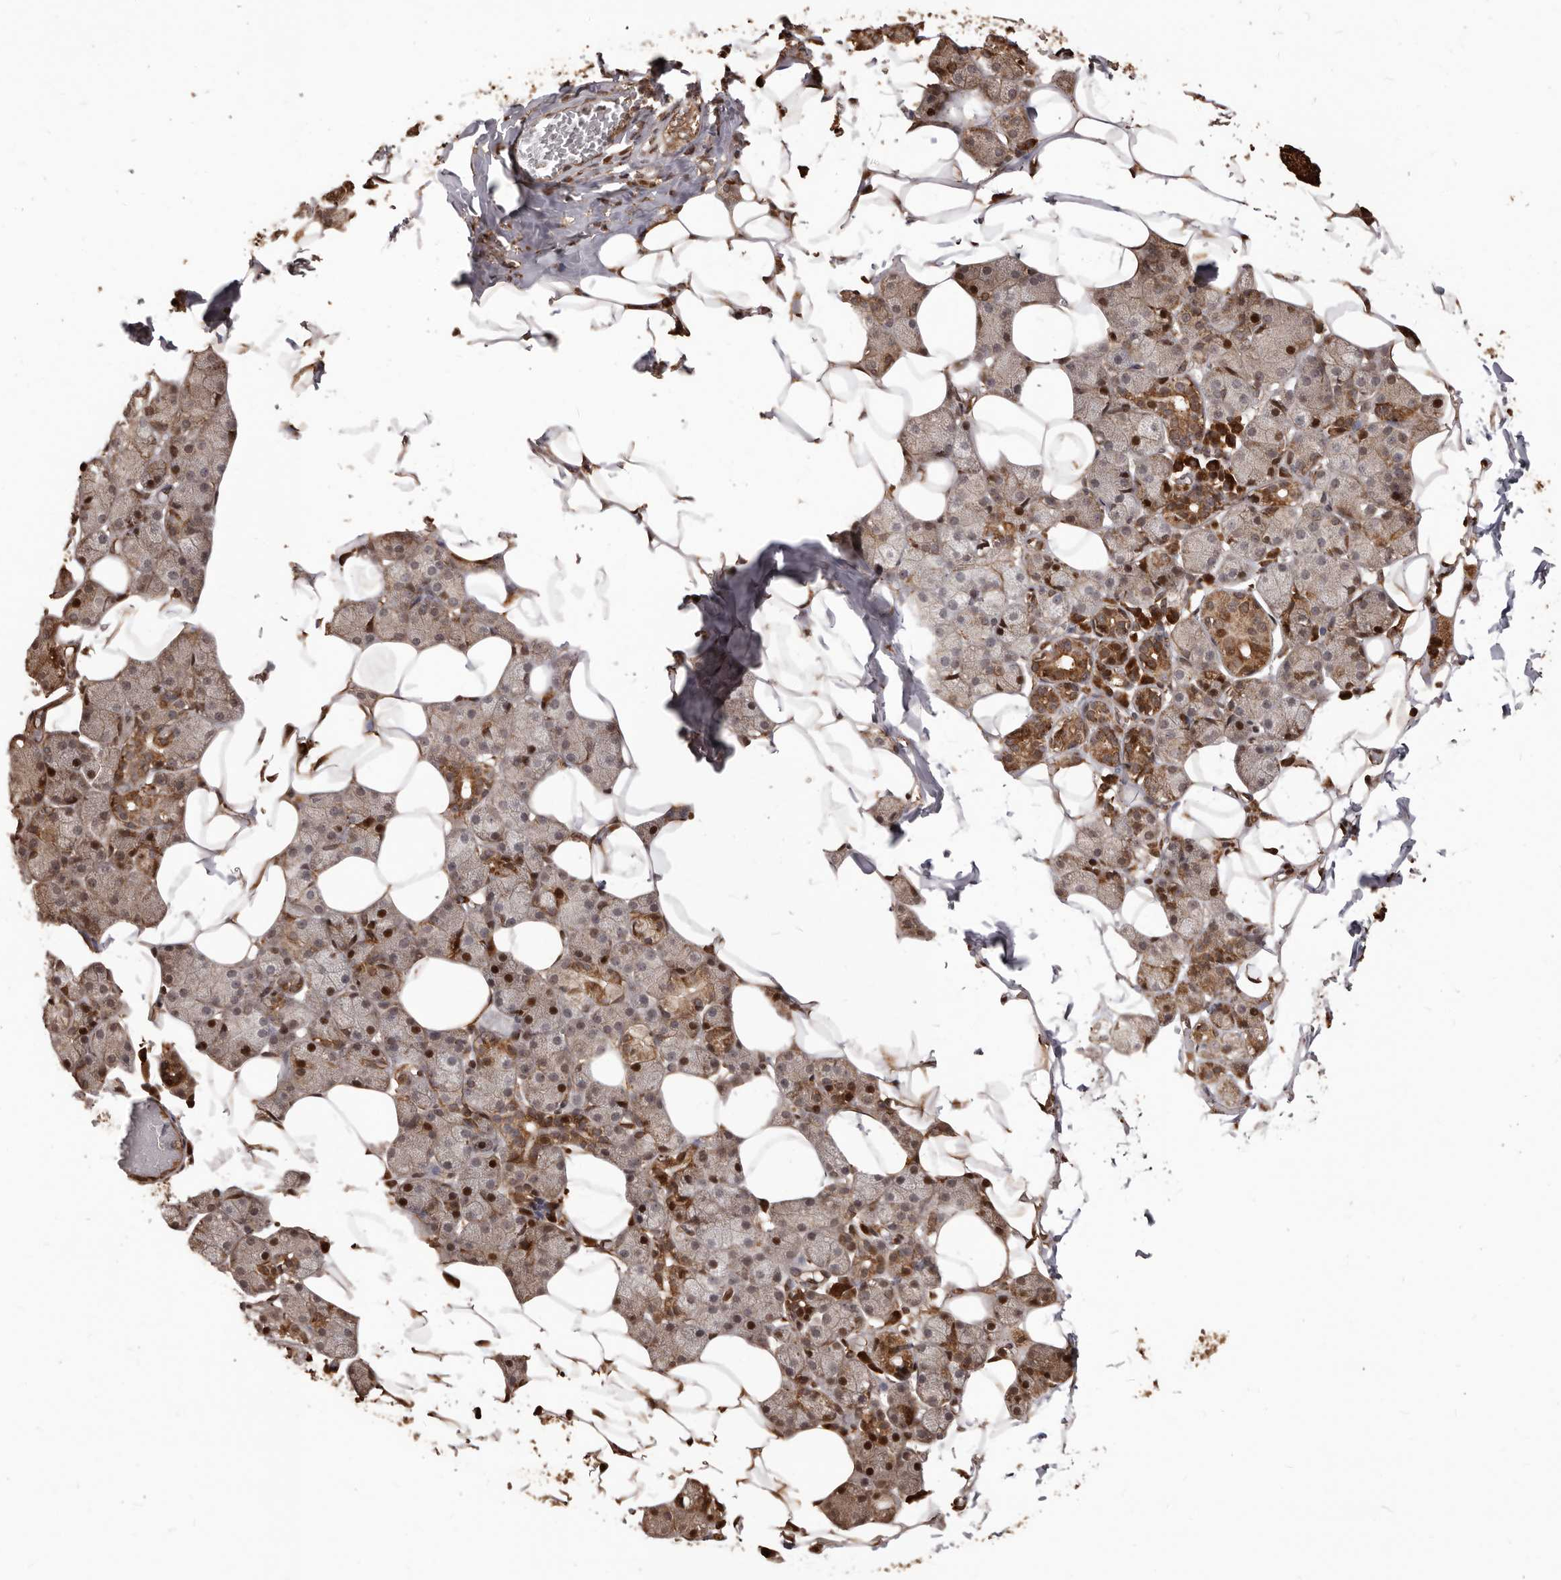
{"staining": {"intensity": "strong", "quantity": "25%-75%", "location": "cytoplasmic/membranous,nuclear"}, "tissue": "salivary gland", "cell_type": "Glandular cells", "image_type": "normal", "snomed": [{"axis": "morphology", "description": "Normal tissue, NOS"}, {"axis": "topography", "description": "Salivary gland"}], "caption": "Protein expression analysis of normal human salivary gland reveals strong cytoplasmic/membranous,nuclear staining in approximately 25%-75% of glandular cells. (DAB IHC with brightfield microscopy, high magnification).", "gene": "MTO1", "patient": {"sex": "female", "age": 33}}